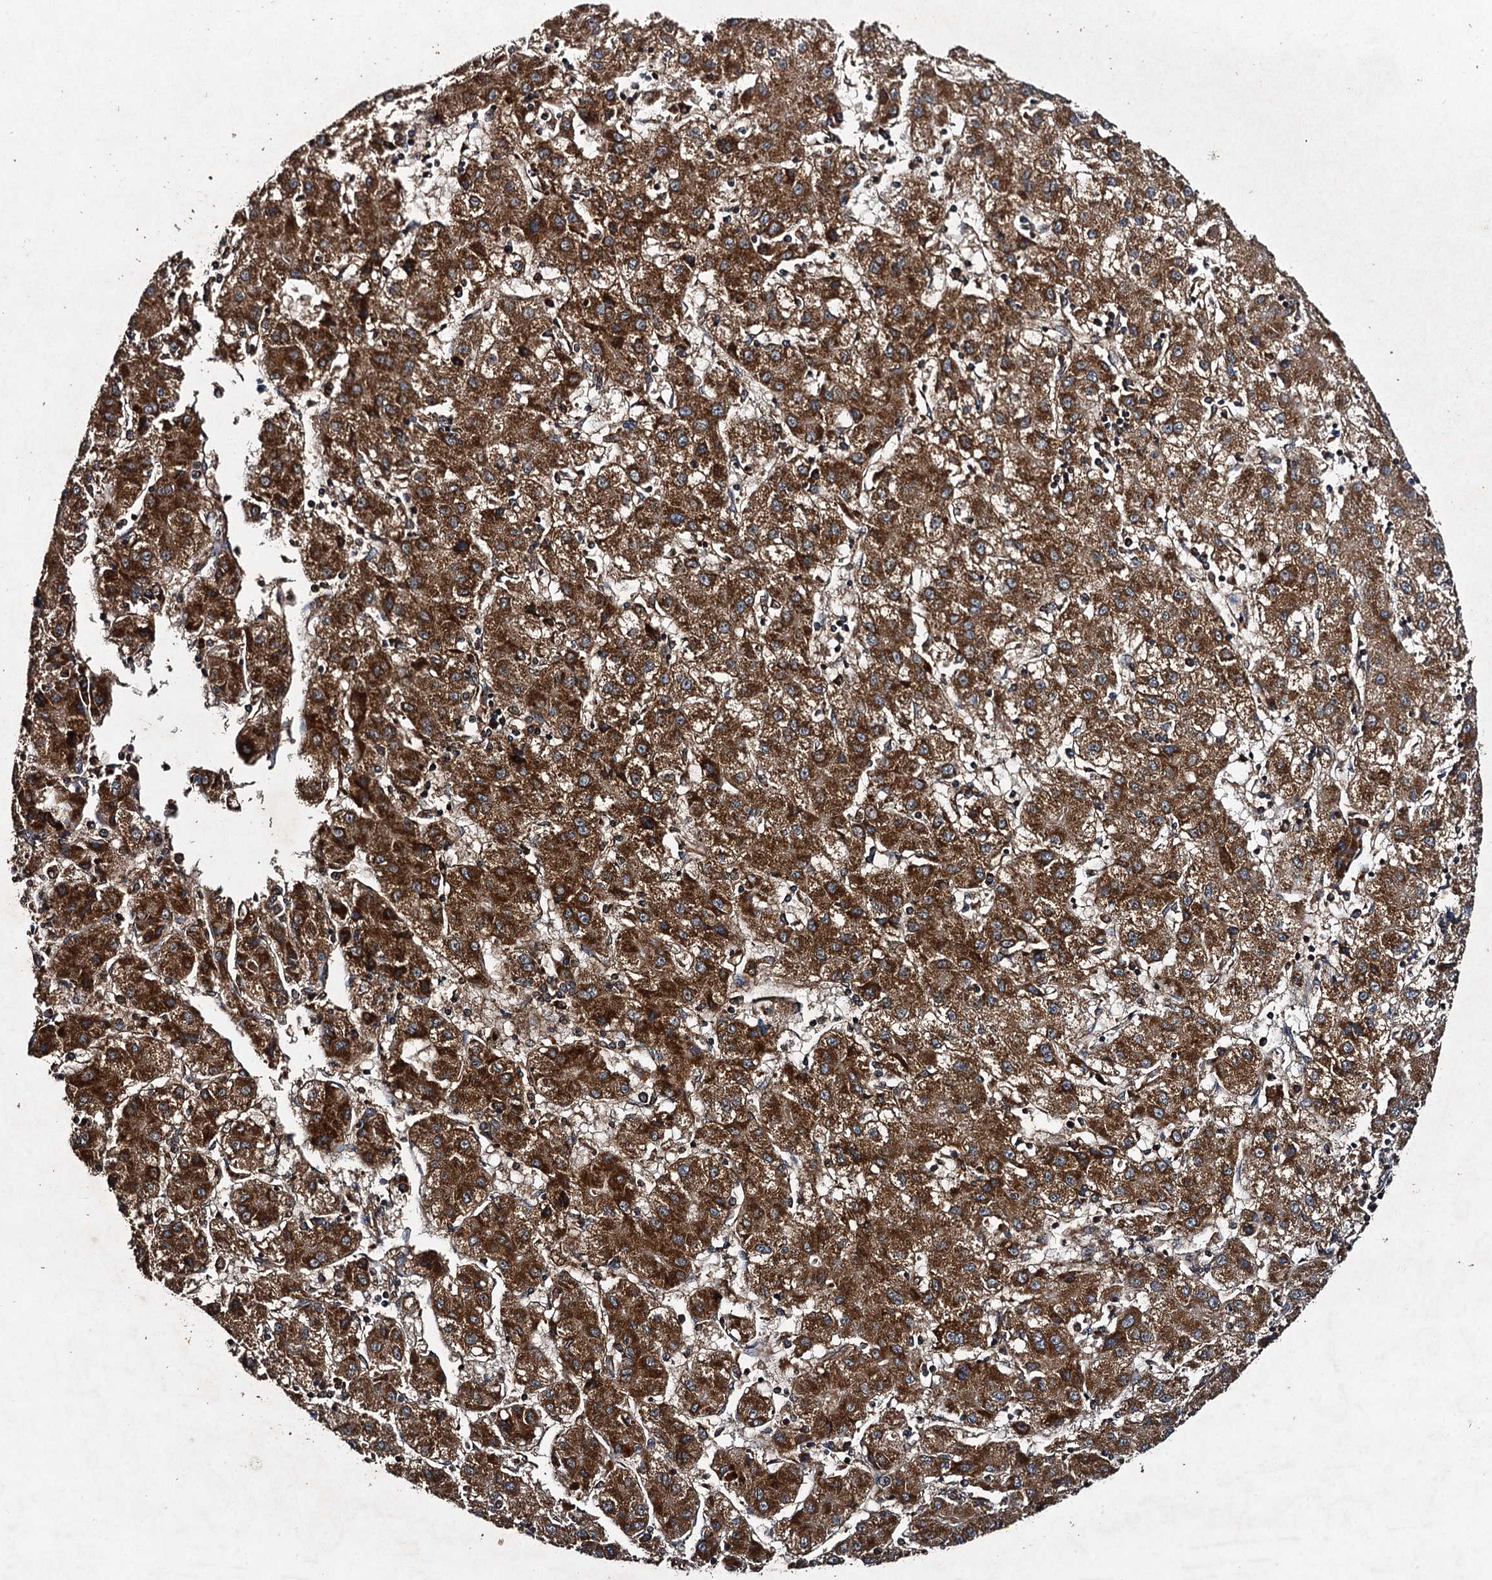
{"staining": {"intensity": "strong", "quantity": ">75%", "location": "cytoplasmic/membranous"}, "tissue": "liver cancer", "cell_type": "Tumor cells", "image_type": "cancer", "snomed": [{"axis": "morphology", "description": "Carcinoma, Hepatocellular, NOS"}, {"axis": "topography", "description": "Liver"}], "caption": "Tumor cells show strong cytoplasmic/membranous expression in approximately >75% of cells in hepatocellular carcinoma (liver).", "gene": "NDUFA13", "patient": {"sex": "male", "age": 72}}